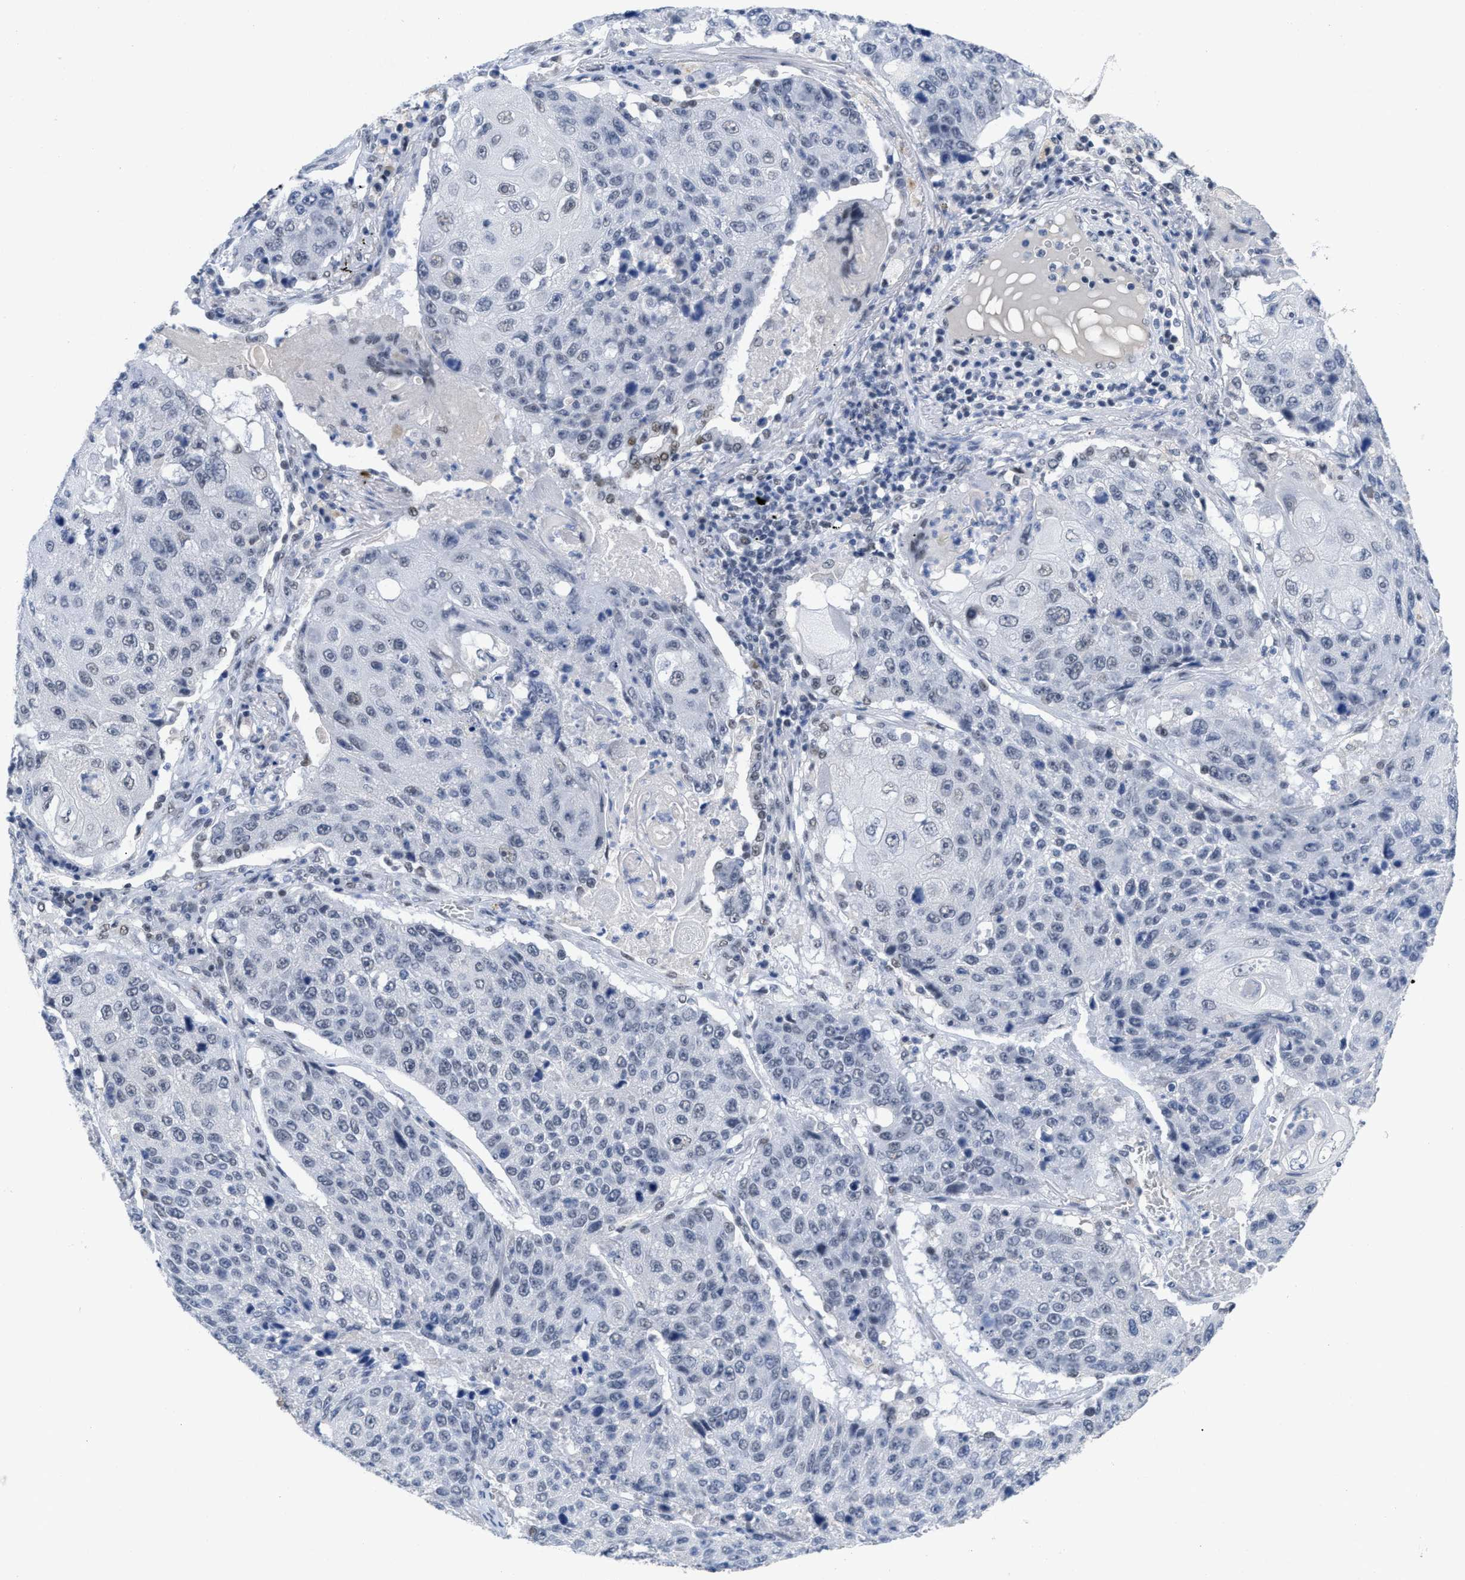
{"staining": {"intensity": "negative", "quantity": "none", "location": "none"}, "tissue": "lung cancer", "cell_type": "Tumor cells", "image_type": "cancer", "snomed": [{"axis": "morphology", "description": "Squamous cell carcinoma, NOS"}, {"axis": "topography", "description": "Lung"}], "caption": "There is no significant positivity in tumor cells of squamous cell carcinoma (lung).", "gene": "GGNBP2", "patient": {"sex": "male", "age": 61}}